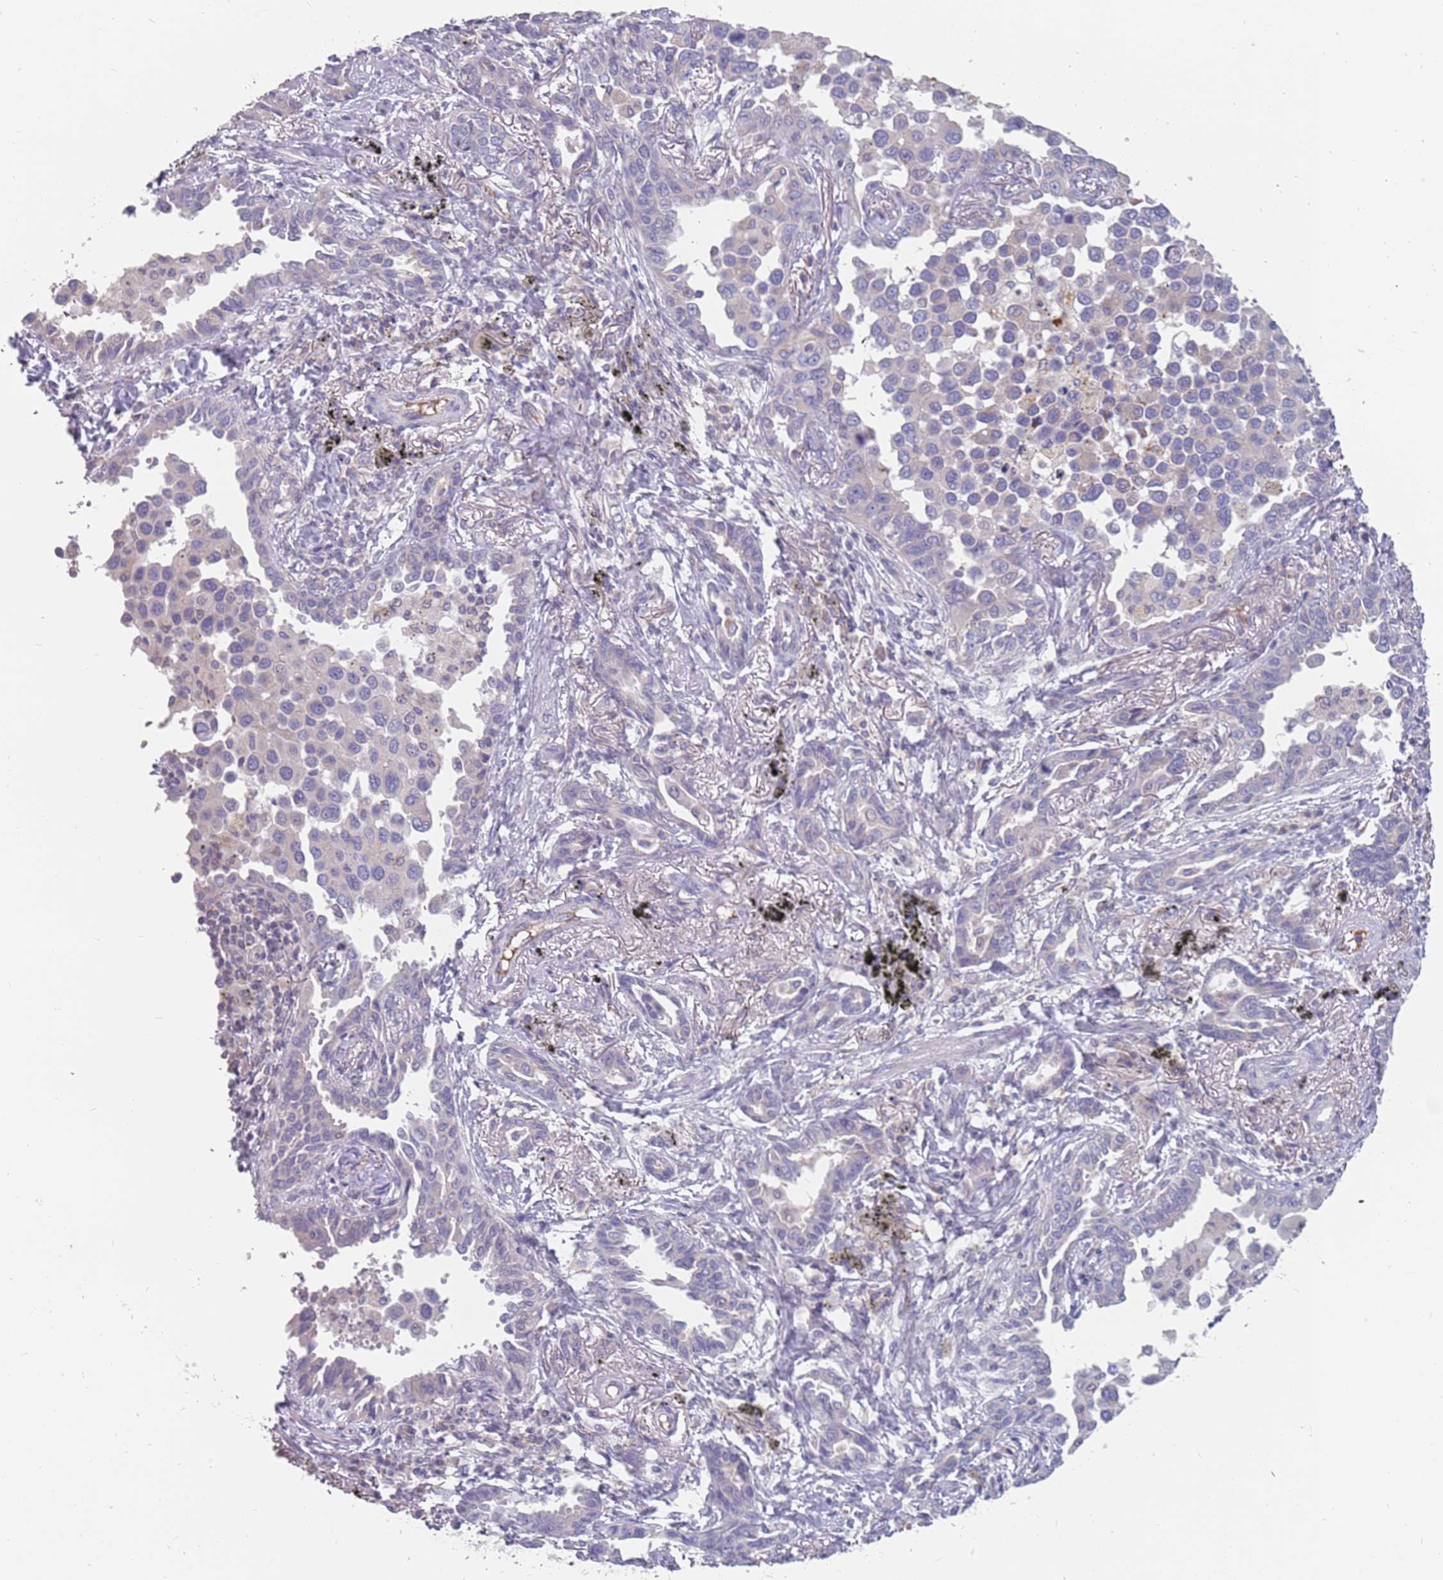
{"staining": {"intensity": "negative", "quantity": "none", "location": "none"}, "tissue": "lung cancer", "cell_type": "Tumor cells", "image_type": "cancer", "snomed": [{"axis": "morphology", "description": "Adenocarcinoma, NOS"}, {"axis": "topography", "description": "Lung"}], "caption": "Lung cancer (adenocarcinoma) stained for a protein using immunohistochemistry demonstrates no positivity tumor cells.", "gene": "CMTR2", "patient": {"sex": "male", "age": 67}}